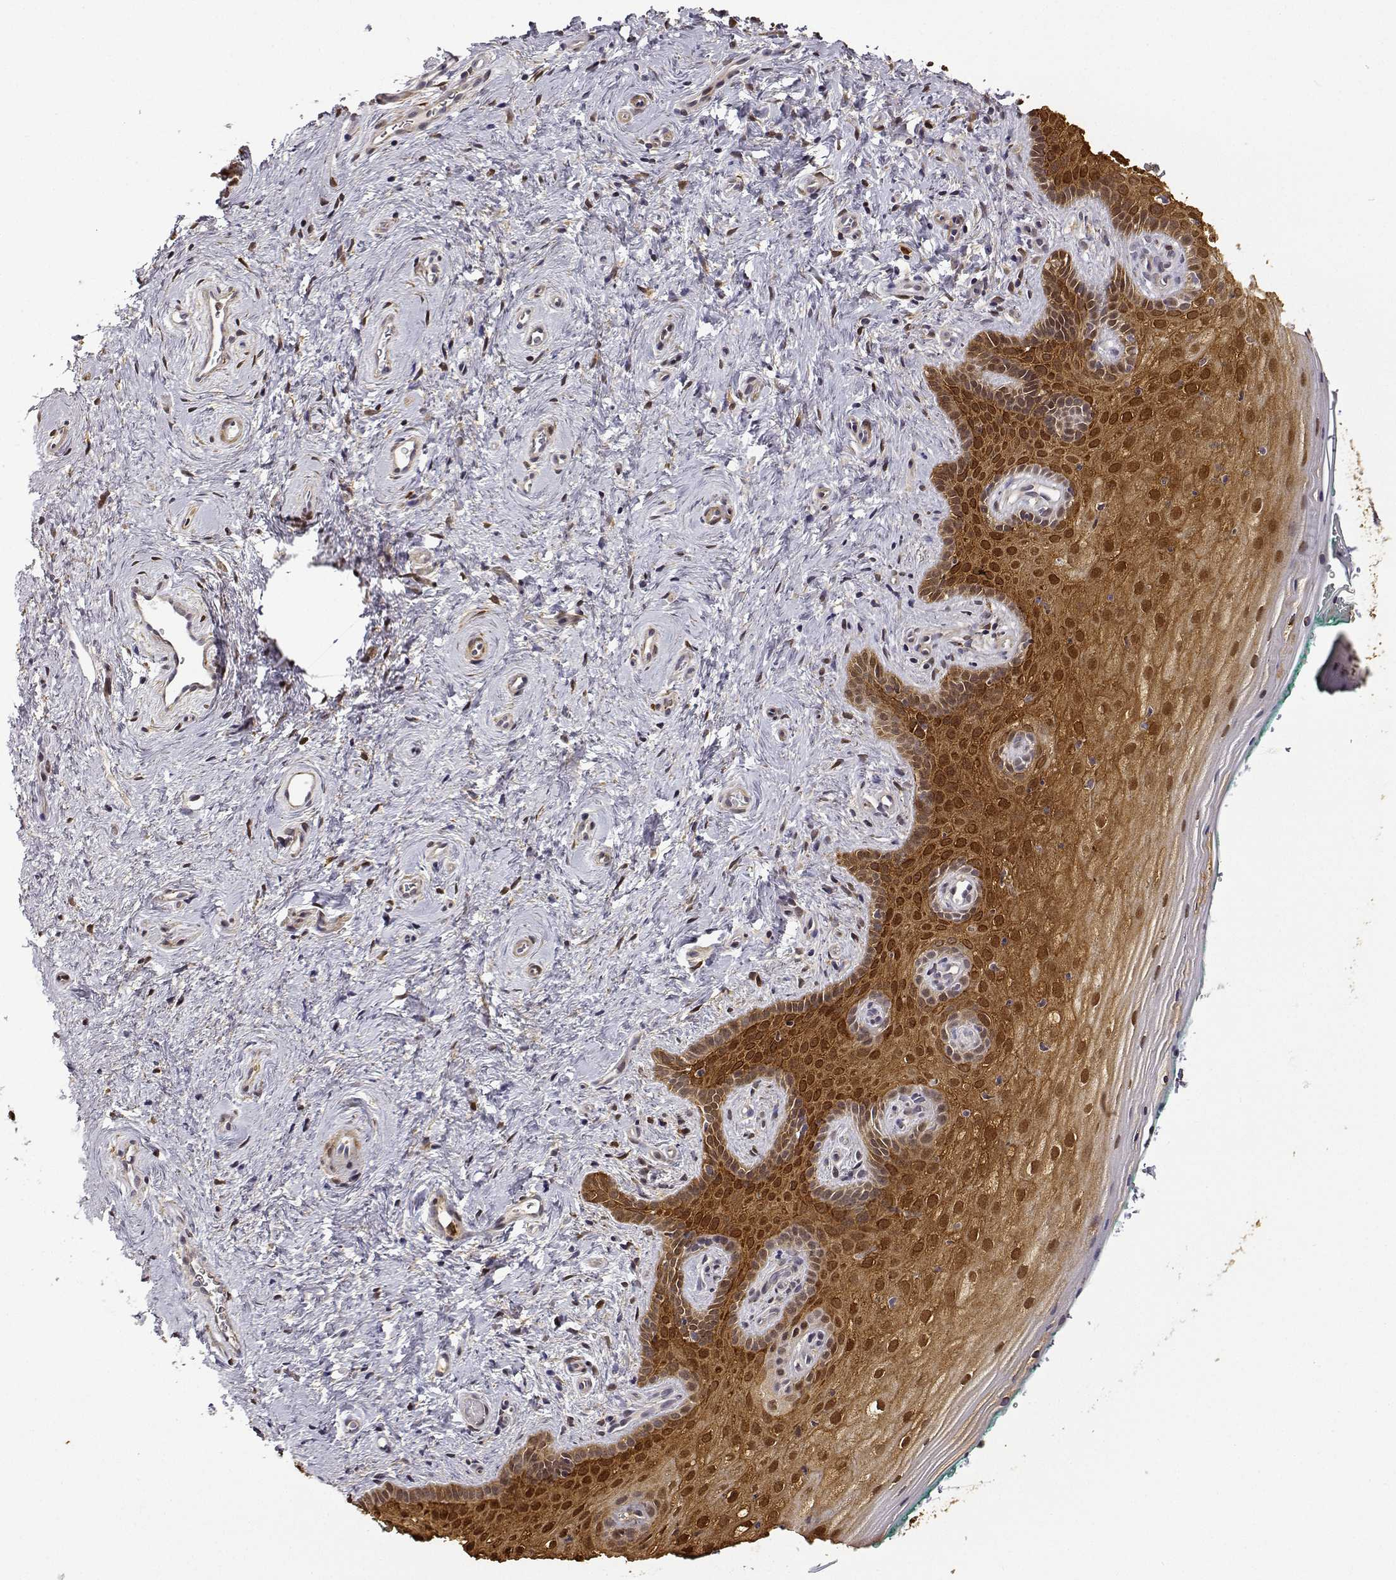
{"staining": {"intensity": "strong", "quantity": ">75%", "location": "cytoplasmic/membranous,nuclear"}, "tissue": "vagina", "cell_type": "Squamous epithelial cells", "image_type": "normal", "snomed": [{"axis": "morphology", "description": "Normal tissue, NOS"}, {"axis": "topography", "description": "Vagina"}], "caption": "Vagina stained with a brown dye reveals strong cytoplasmic/membranous,nuclear positive staining in about >75% of squamous epithelial cells.", "gene": "PHGDH", "patient": {"sex": "female", "age": 45}}